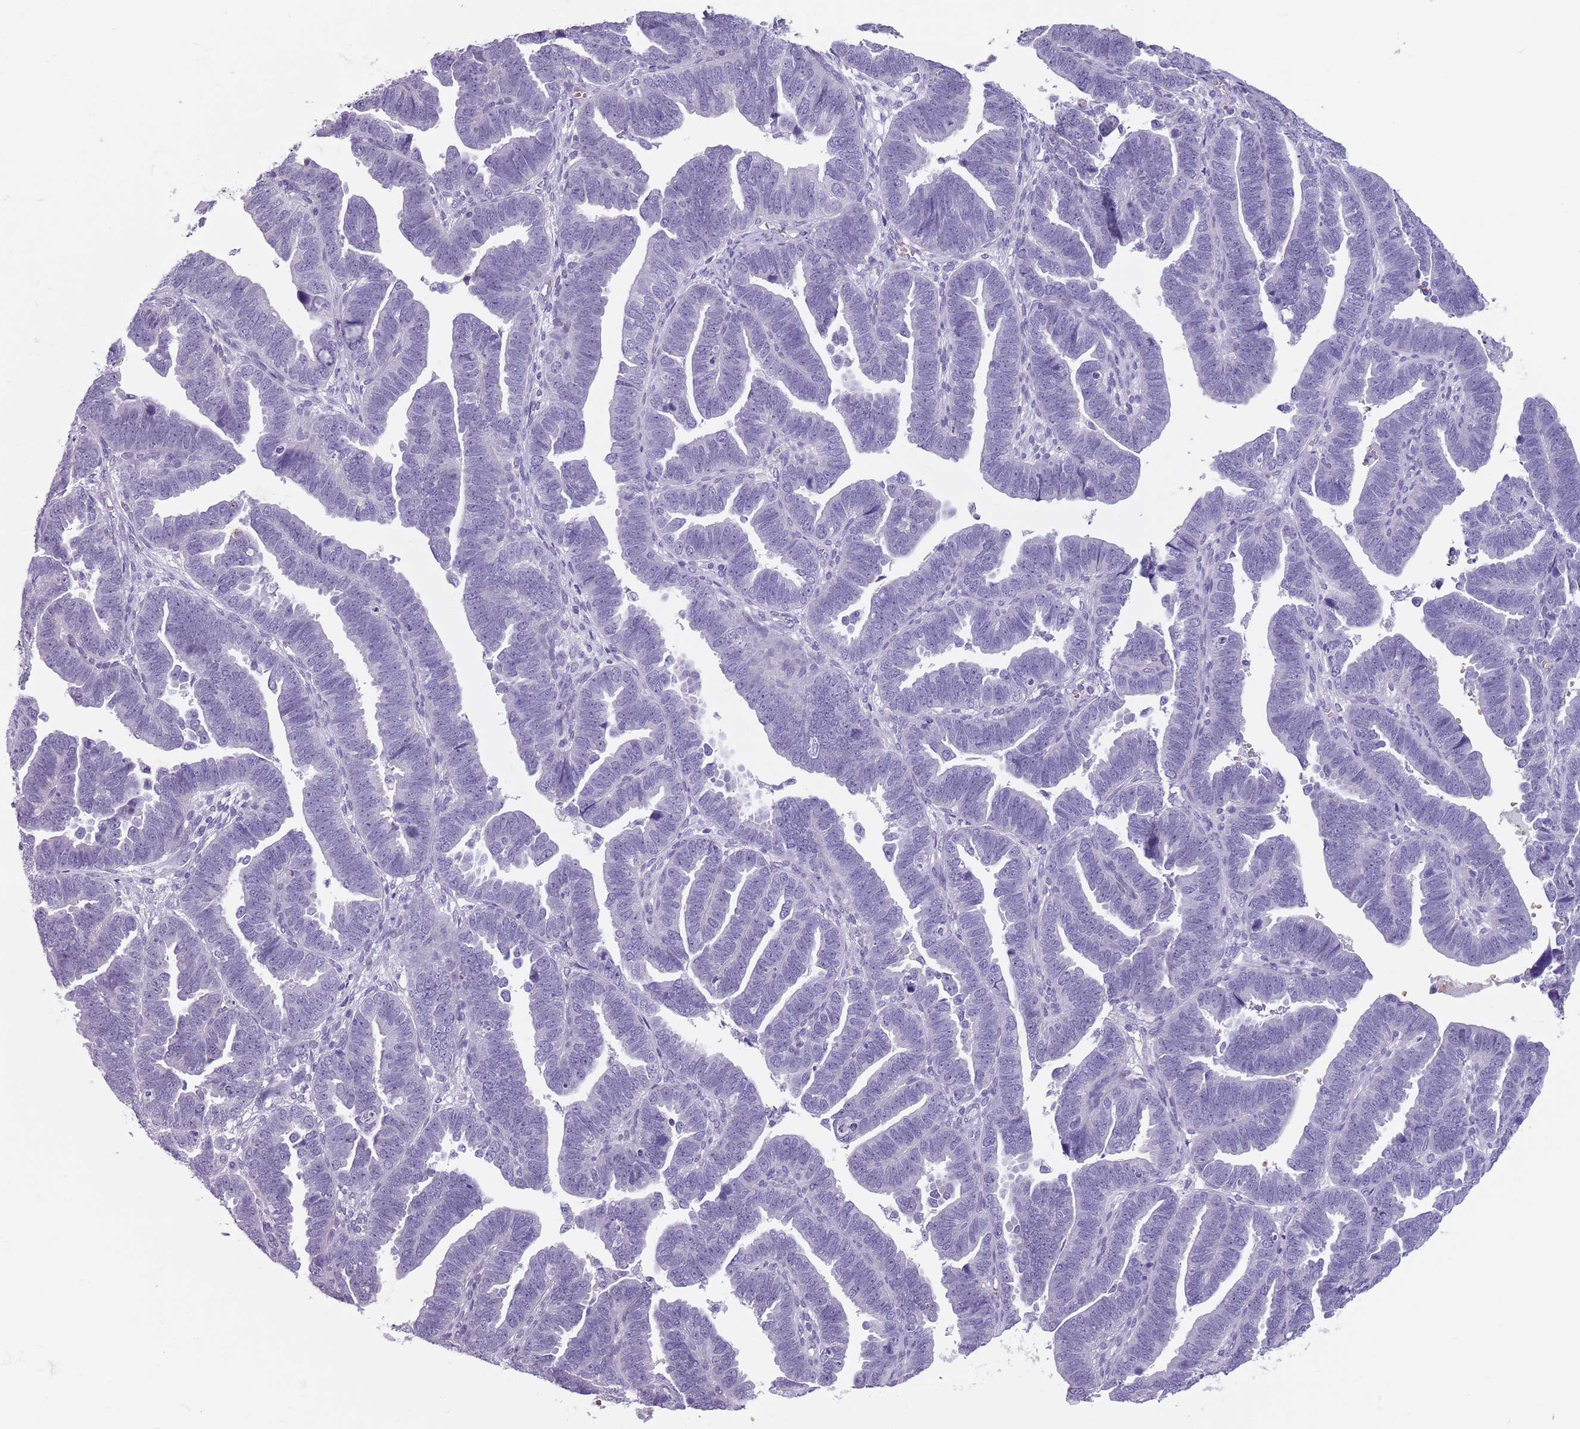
{"staining": {"intensity": "negative", "quantity": "none", "location": "none"}, "tissue": "endometrial cancer", "cell_type": "Tumor cells", "image_type": "cancer", "snomed": [{"axis": "morphology", "description": "Adenocarcinoma, NOS"}, {"axis": "topography", "description": "Endometrium"}], "caption": "This is a micrograph of immunohistochemistry staining of endometrial adenocarcinoma, which shows no positivity in tumor cells. (Stains: DAB (3,3'-diaminobenzidine) IHC with hematoxylin counter stain, Microscopy: brightfield microscopy at high magnification).", "gene": "SPESP1", "patient": {"sex": "female", "age": 75}}